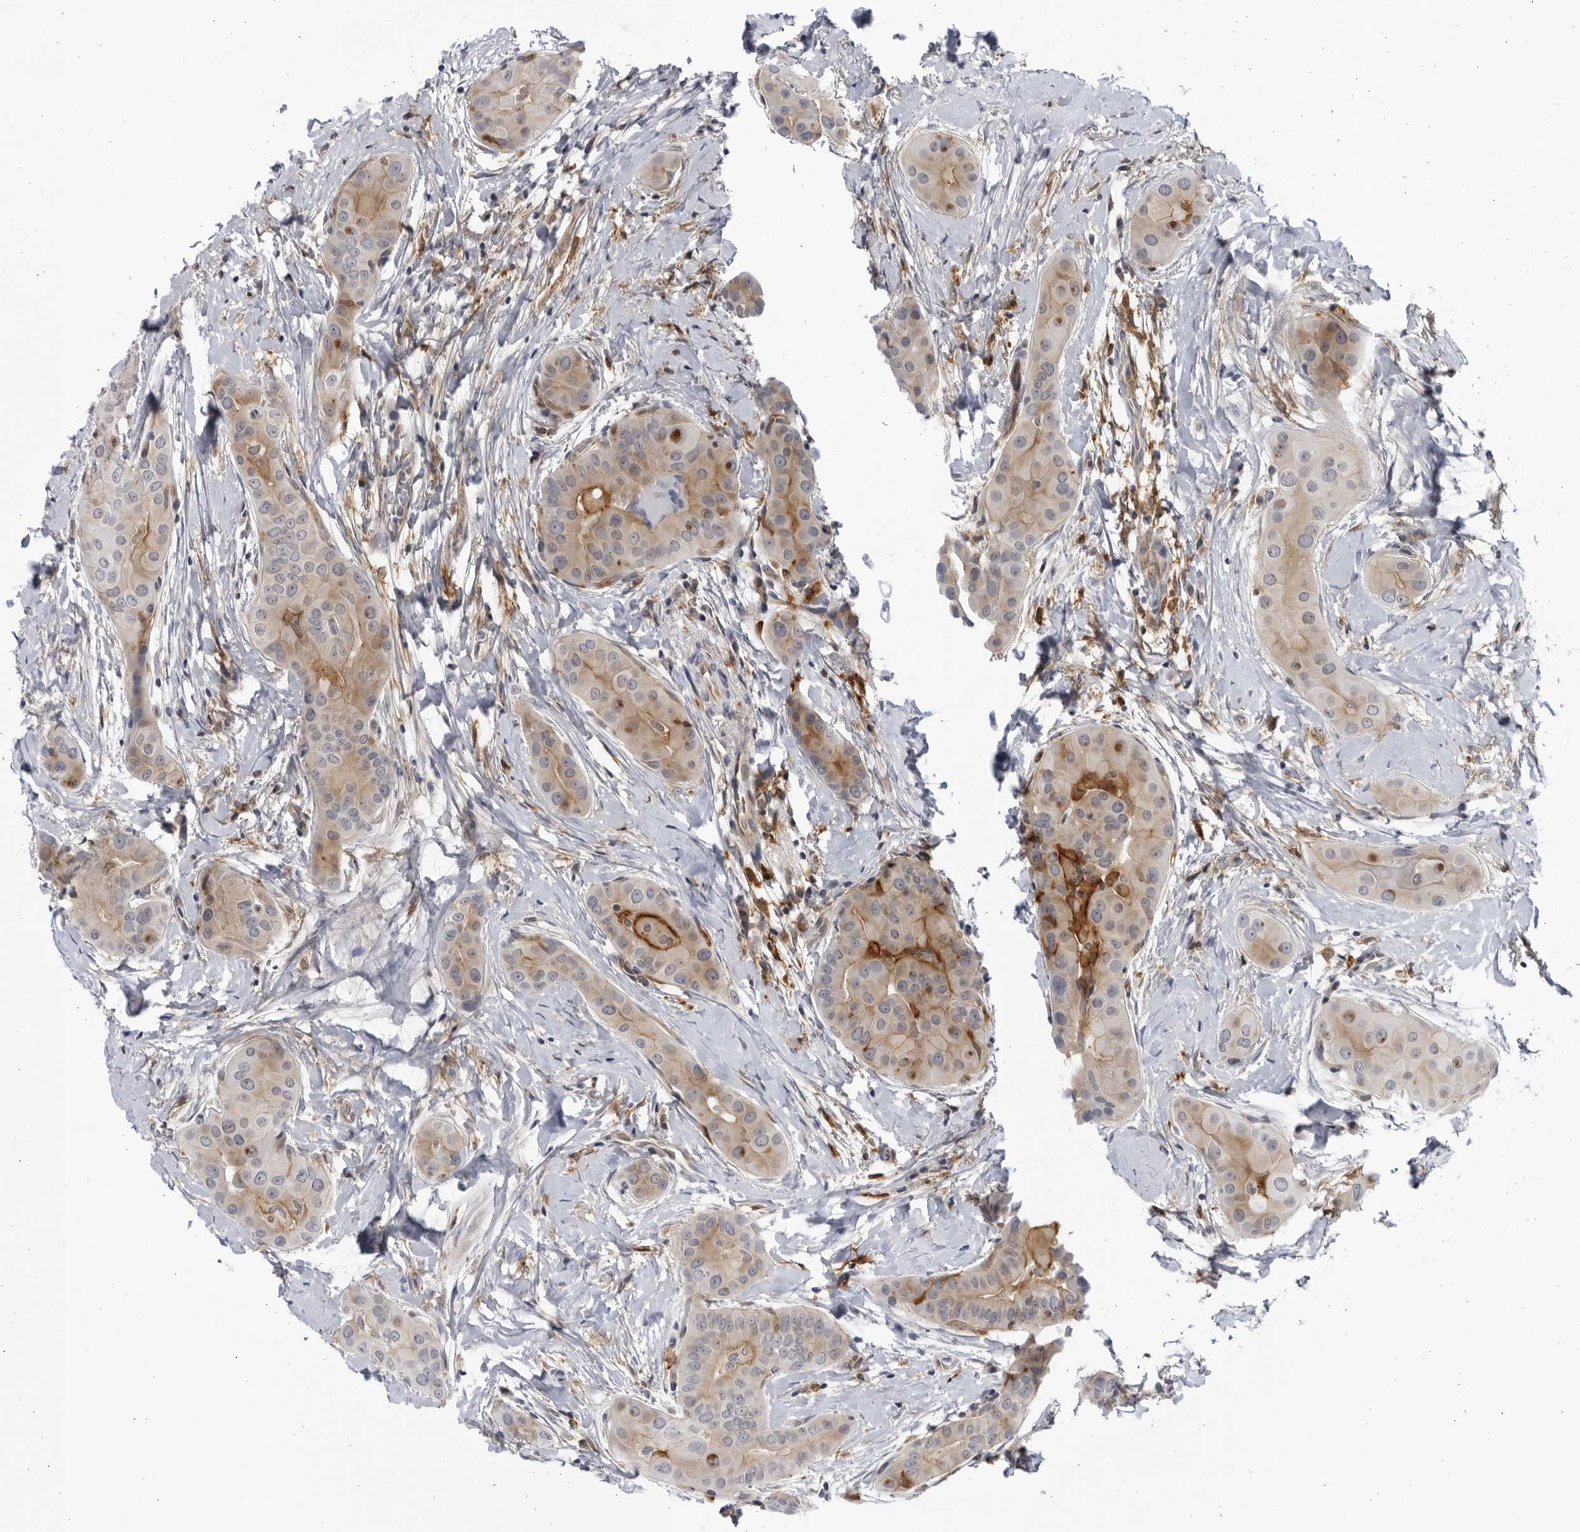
{"staining": {"intensity": "moderate", "quantity": "<25%", "location": "cytoplasmic/membranous,nuclear"}, "tissue": "thyroid cancer", "cell_type": "Tumor cells", "image_type": "cancer", "snomed": [{"axis": "morphology", "description": "Papillary adenocarcinoma, NOS"}, {"axis": "topography", "description": "Thyroid gland"}], "caption": "Thyroid cancer (papillary adenocarcinoma) was stained to show a protein in brown. There is low levels of moderate cytoplasmic/membranous and nuclear positivity in approximately <25% of tumor cells.", "gene": "BMP2K", "patient": {"sex": "male", "age": 33}}